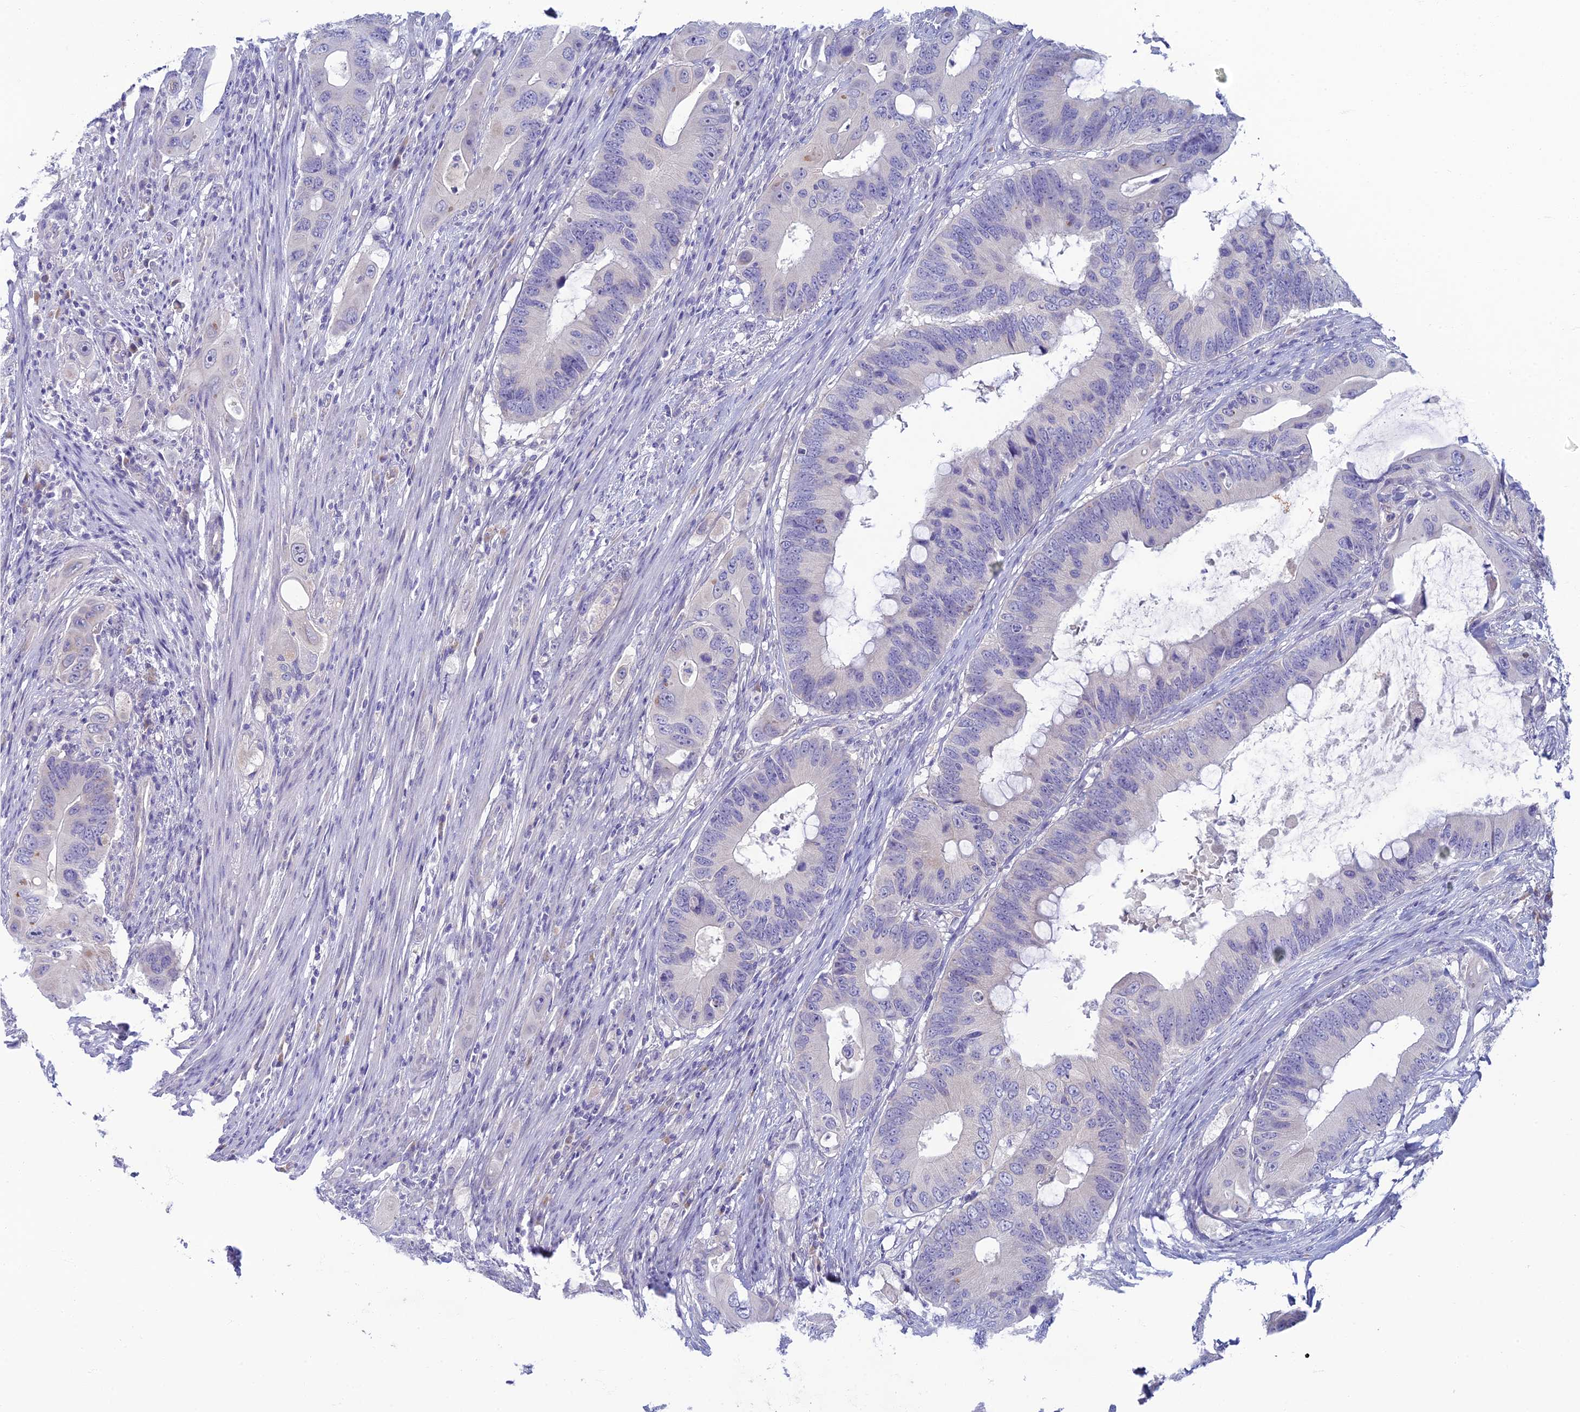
{"staining": {"intensity": "negative", "quantity": "none", "location": "none"}, "tissue": "colorectal cancer", "cell_type": "Tumor cells", "image_type": "cancer", "snomed": [{"axis": "morphology", "description": "Adenocarcinoma, NOS"}, {"axis": "topography", "description": "Colon"}], "caption": "Micrograph shows no significant protein positivity in tumor cells of adenocarcinoma (colorectal).", "gene": "SLC25A41", "patient": {"sex": "male", "age": 71}}